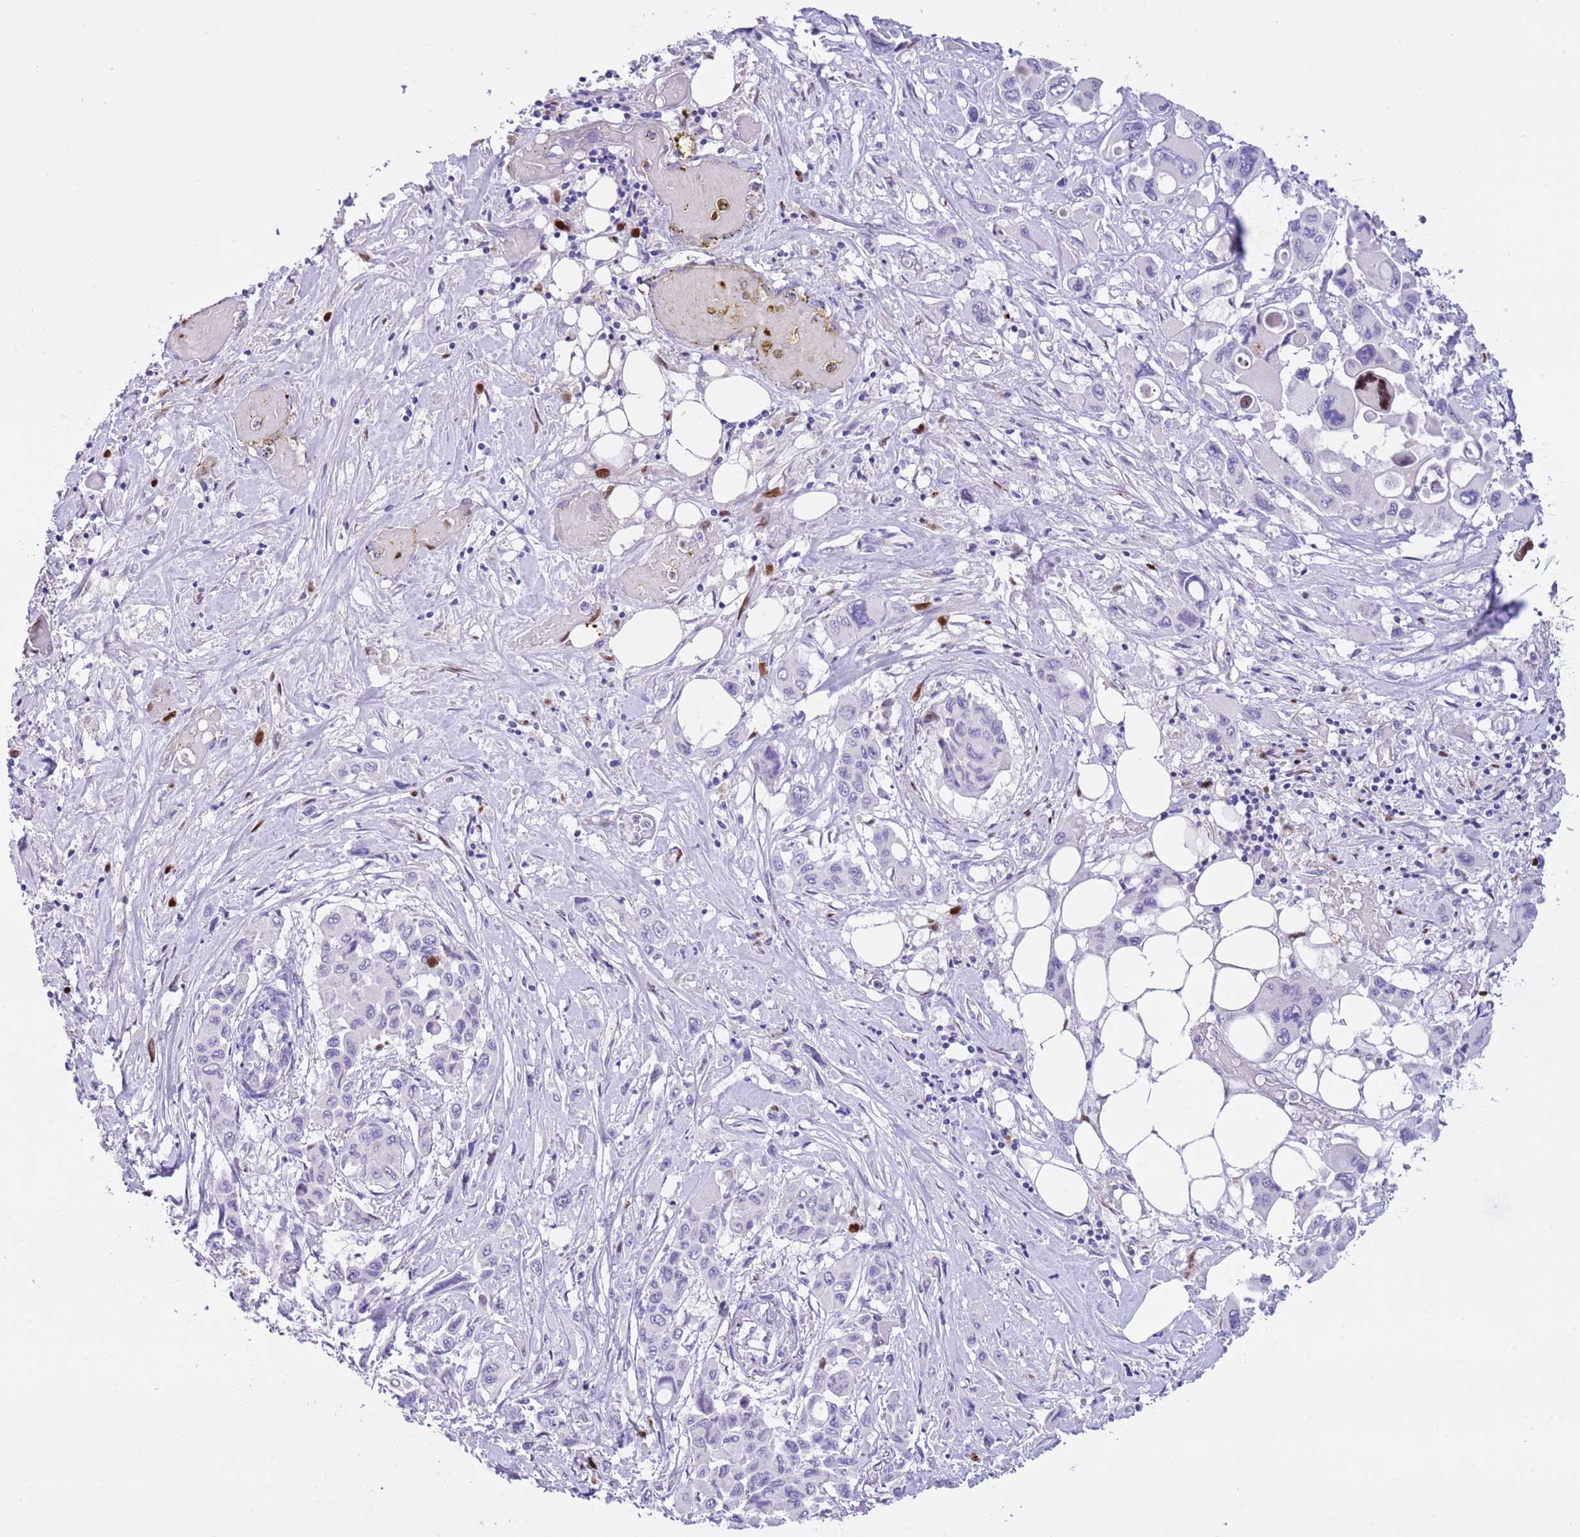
{"staining": {"intensity": "negative", "quantity": "none", "location": "none"}, "tissue": "pancreatic cancer", "cell_type": "Tumor cells", "image_type": "cancer", "snomed": [{"axis": "morphology", "description": "Adenocarcinoma, NOS"}, {"axis": "topography", "description": "Pancreas"}], "caption": "The micrograph demonstrates no significant positivity in tumor cells of pancreatic adenocarcinoma.", "gene": "CLEC2A", "patient": {"sex": "male", "age": 92}}